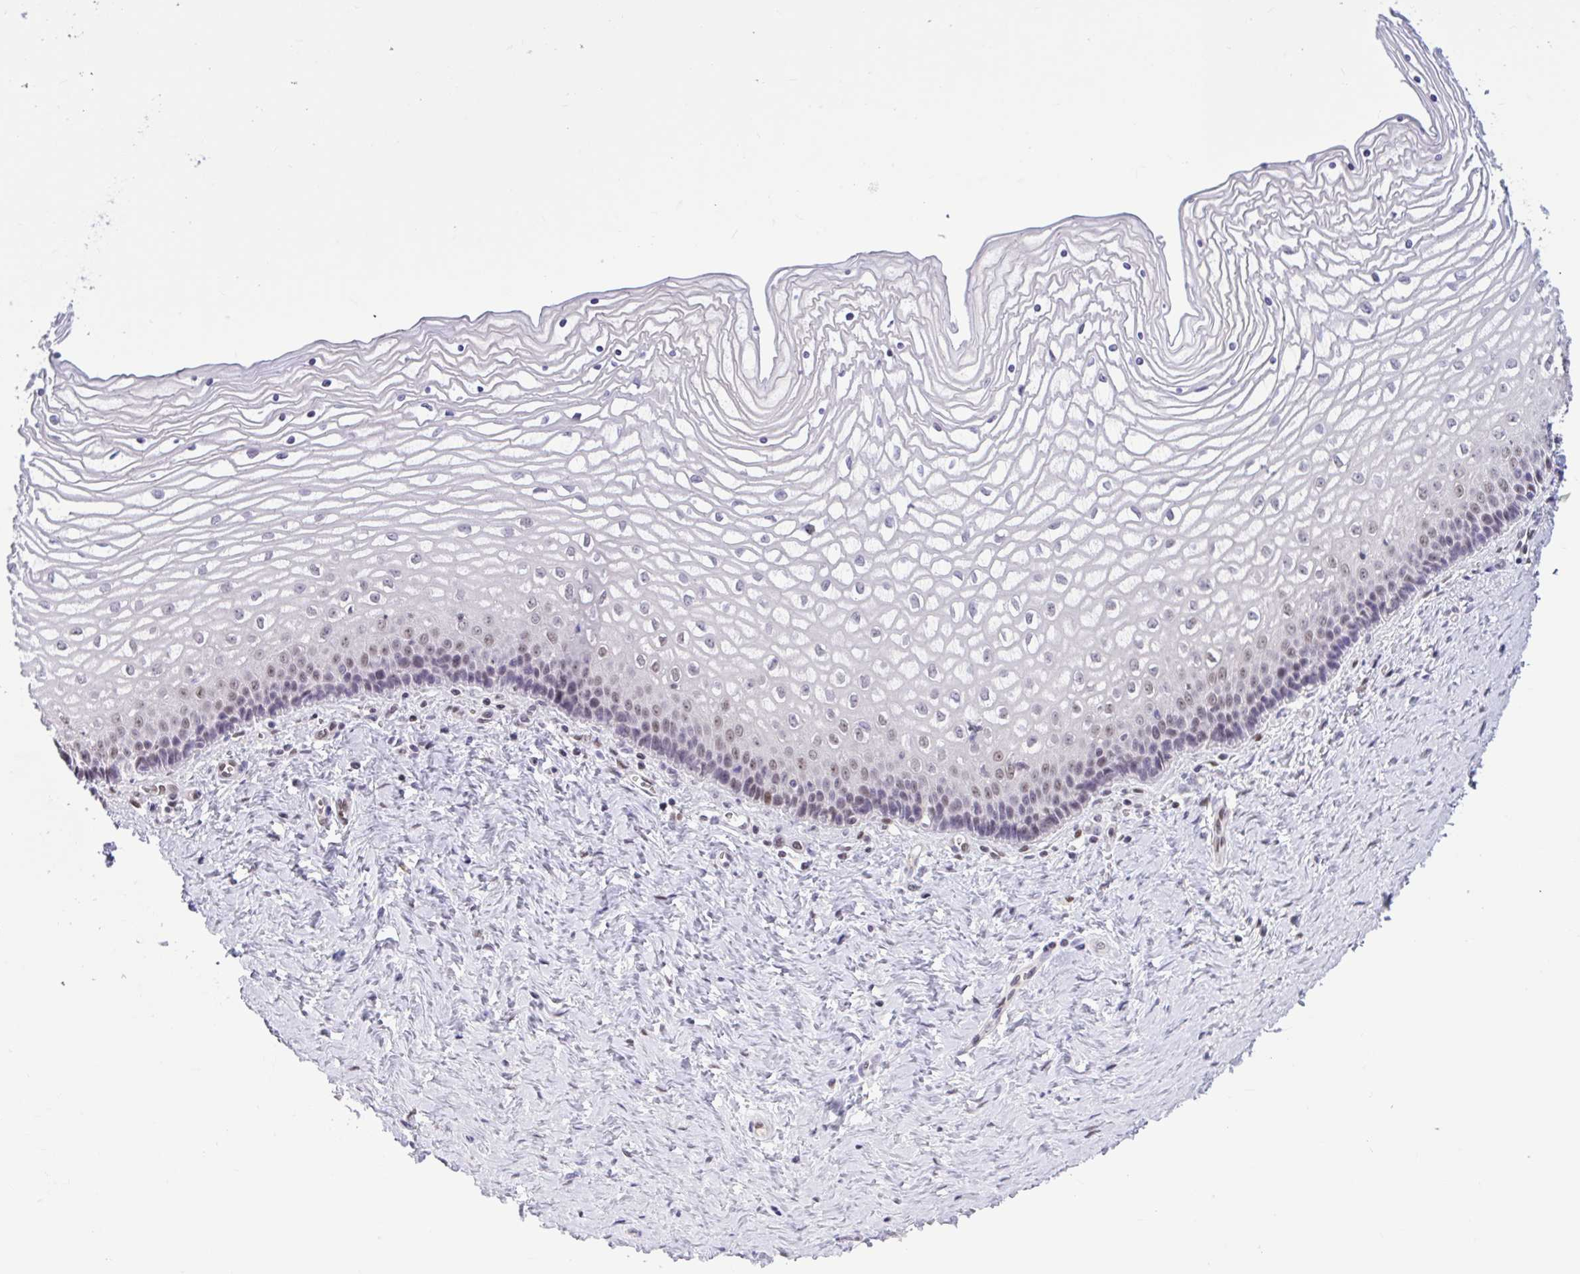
{"staining": {"intensity": "moderate", "quantity": "25%-75%", "location": "nuclear"}, "tissue": "vagina", "cell_type": "Squamous epithelial cells", "image_type": "normal", "snomed": [{"axis": "morphology", "description": "Normal tissue, NOS"}, {"axis": "topography", "description": "Vagina"}], "caption": "Squamous epithelial cells display moderate nuclear expression in approximately 25%-75% of cells in benign vagina. The staining is performed using DAB (3,3'-diaminobenzidine) brown chromogen to label protein expression. The nuclei are counter-stained blue using hematoxylin.", "gene": "RBL1", "patient": {"sex": "female", "age": 45}}